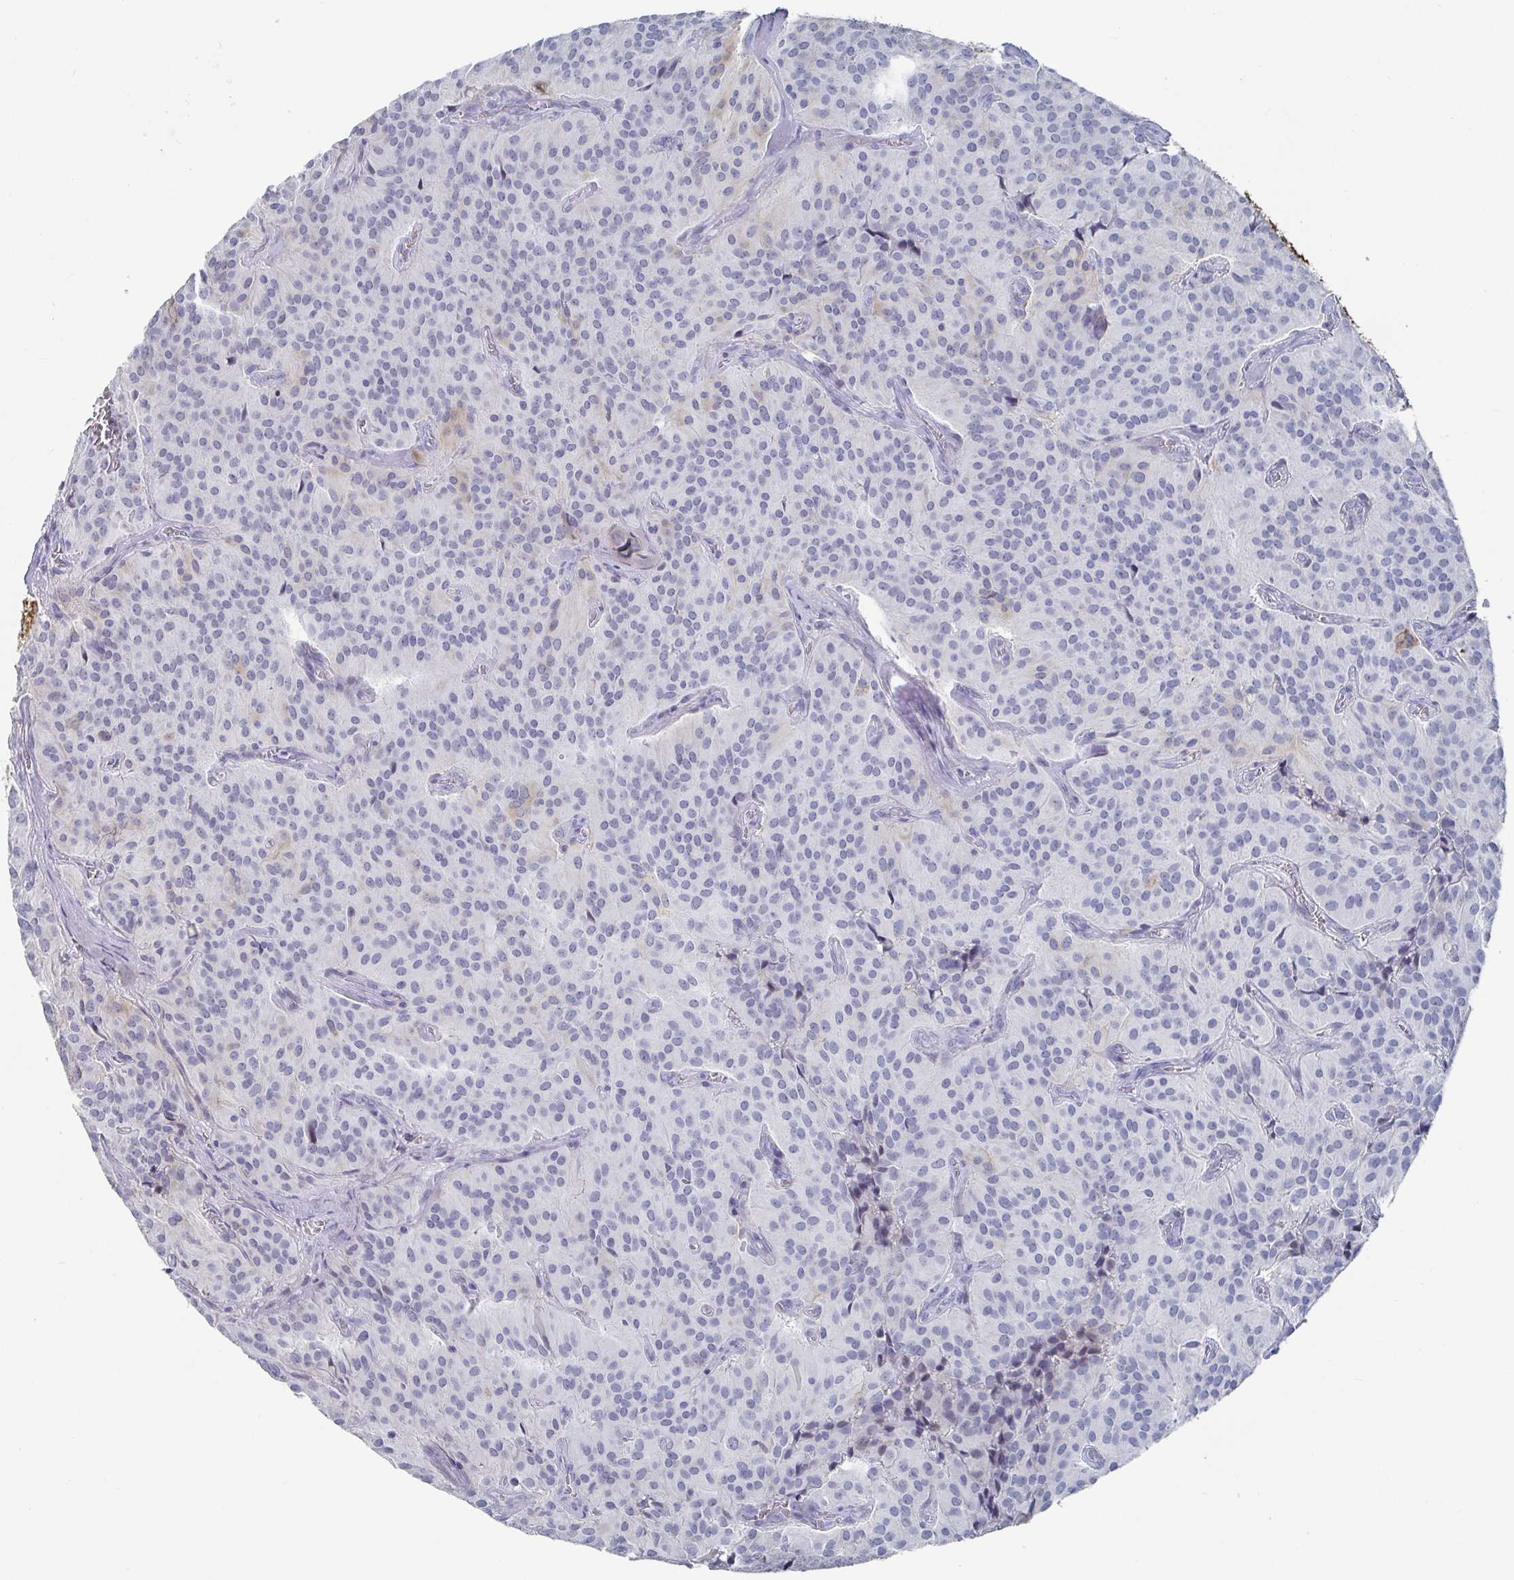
{"staining": {"intensity": "negative", "quantity": "none", "location": "none"}, "tissue": "glioma", "cell_type": "Tumor cells", "image_type": "cancer", "snomed": [{"axis": "morphology", "description": "Glioma, malignant, Low grade"}, {"axis": "topography", "description": "Brain"}], "caption": "Immunohistochemistry photomicrograph of neoplastic tissue: malignant low-grade glioma stained with DAB (3,3'-diaminobenzidine) demonstrates no significant protein positivity in tumor cells. (DAB (3,3'-diaminobenzidine) immunohistochemistry with hematoxylin counter stain).", "gene": "CAMKV", "patient": {"sex": "male", "age": 42}}